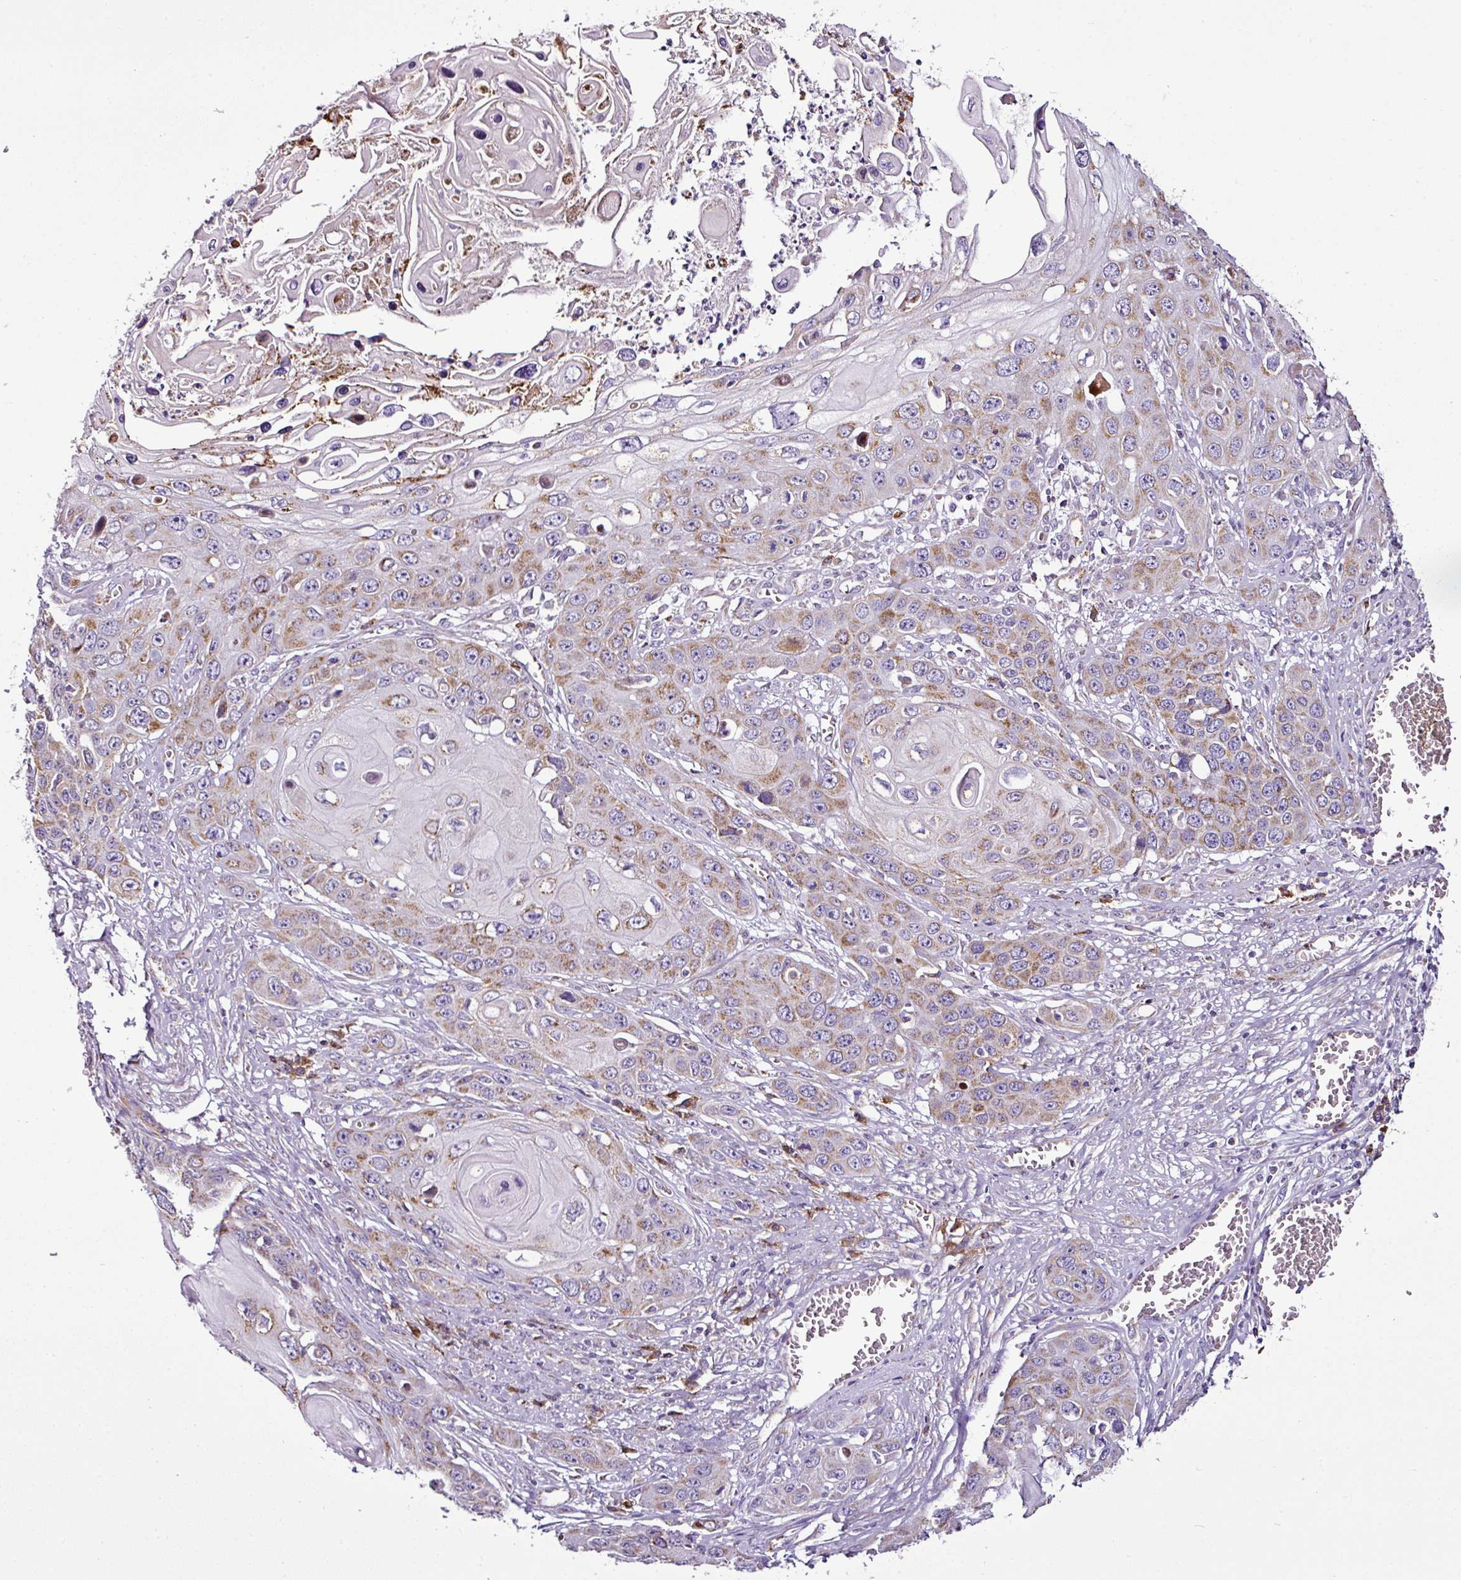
{"staining": {"intensity": "moderate", "quantity": "25%-75%", "location": "cytoplasmic/membranous"}, "tissue": "skin cancer", "cell_type": "Tumor cells", "image_type": "cancer", "snomed": [{"axis": "morphology", "description": "Squamous cell carcinoma, NOS"}, {"axis": "topography", "description": "Skin"}], "caption": "Skin cancer (squamous cell carcinoma) stained for a protein (brown) shows moderate cytoplasmic/membranous positive positivity in about 25%-75% of tumor cells.", "gene": "DPAGT1", "patient": {"sex": "male", "age": 55}}